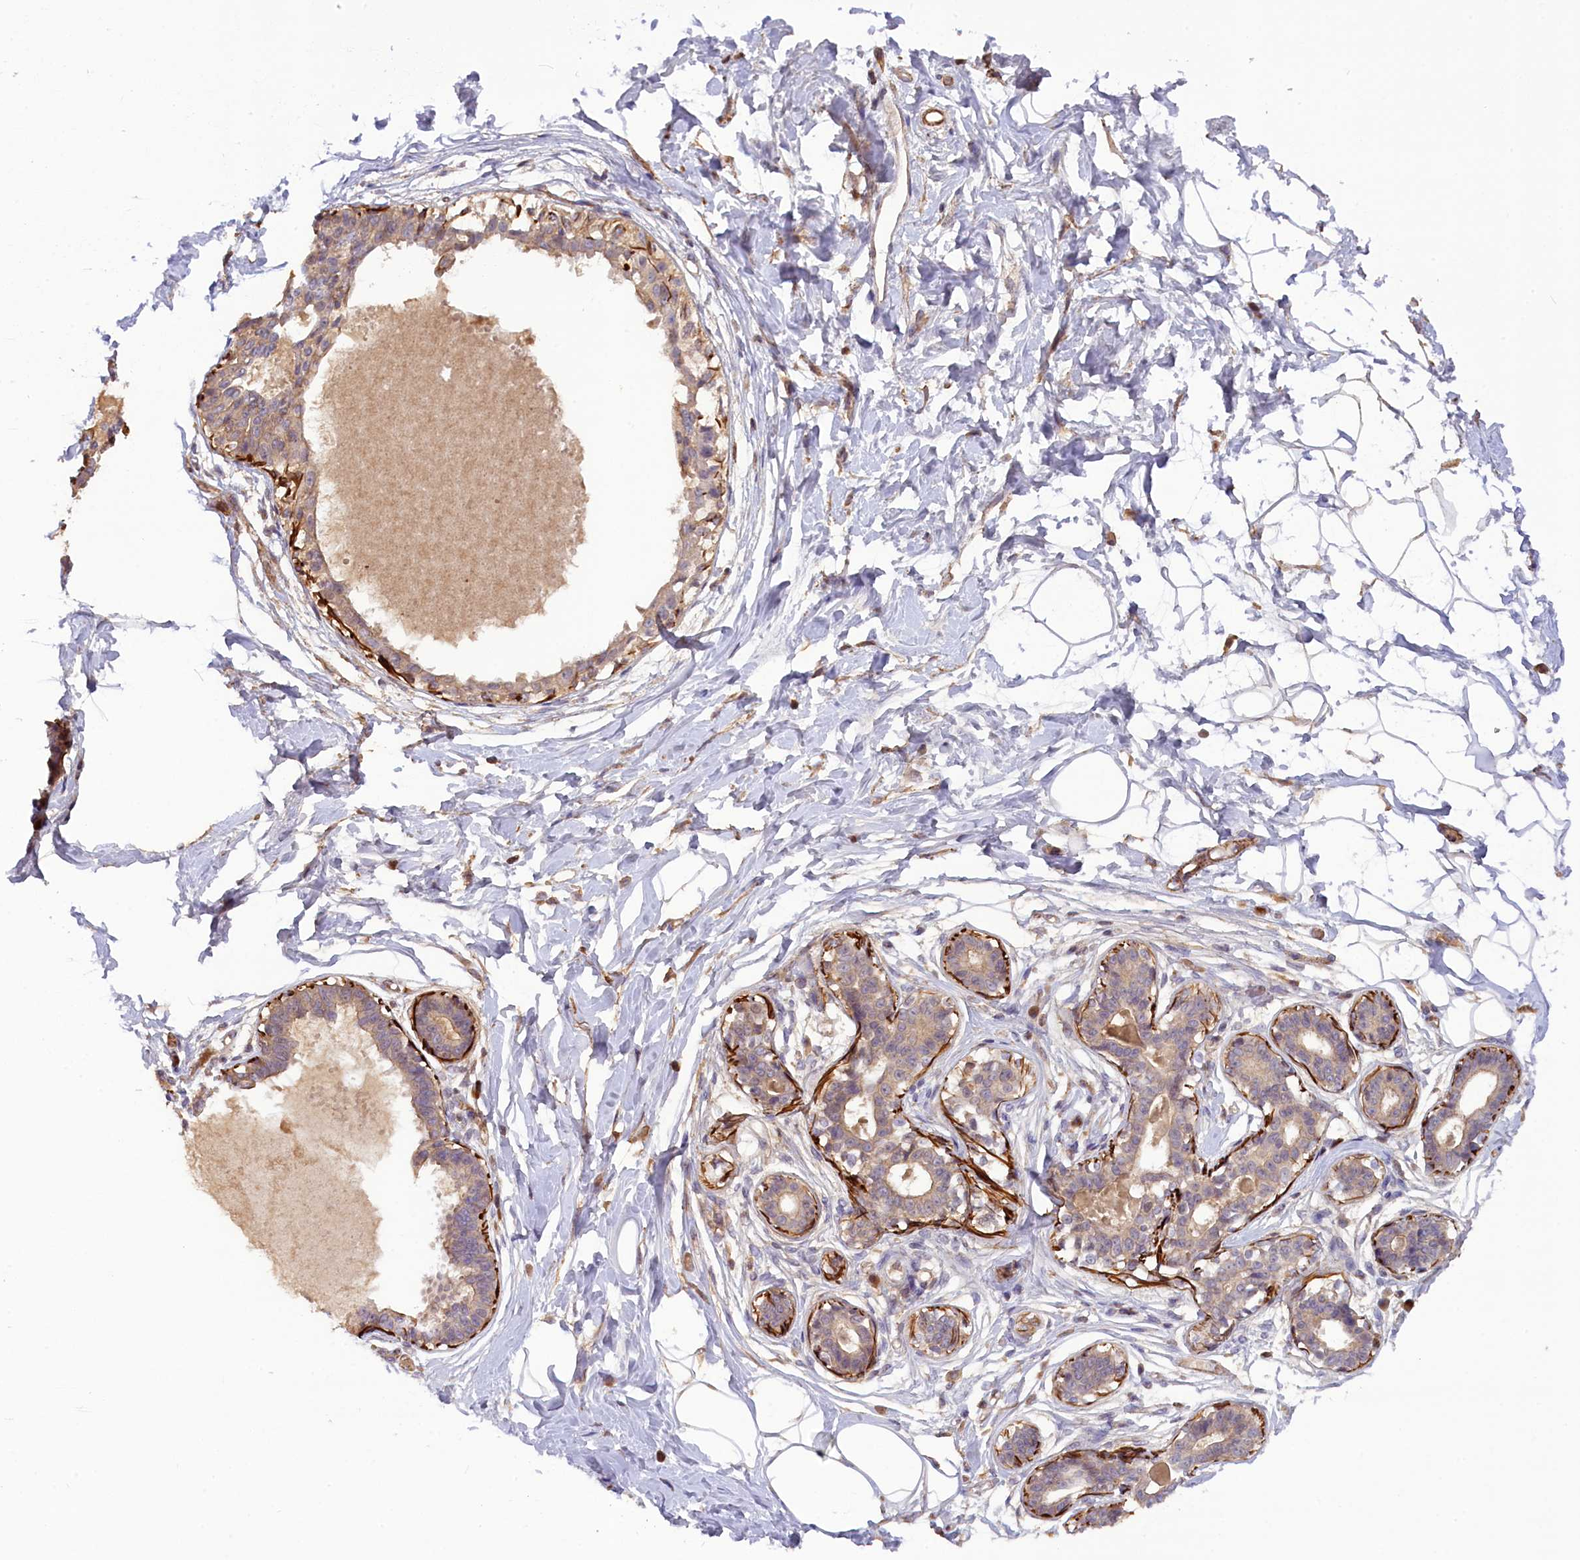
{"staining": {"intensity": "negative", "quantity": "none", "location": "none"}, "tissue": "breast", "cell_type": "Adipocytes", "image_type": "normal", "snomed": [{"axis": "morphology", "description": "Normal tissue, NOS"}, {"axis": "topography", "description": "Breast"}], "caption": "Micrograph shows no protein positivity in adipocytes of unremarkable breast. (DAB IHC visualized using brightfield microscopy, high magnification).", "gene": "FUZ", "patient": {"sex": "female", "age": 45}}